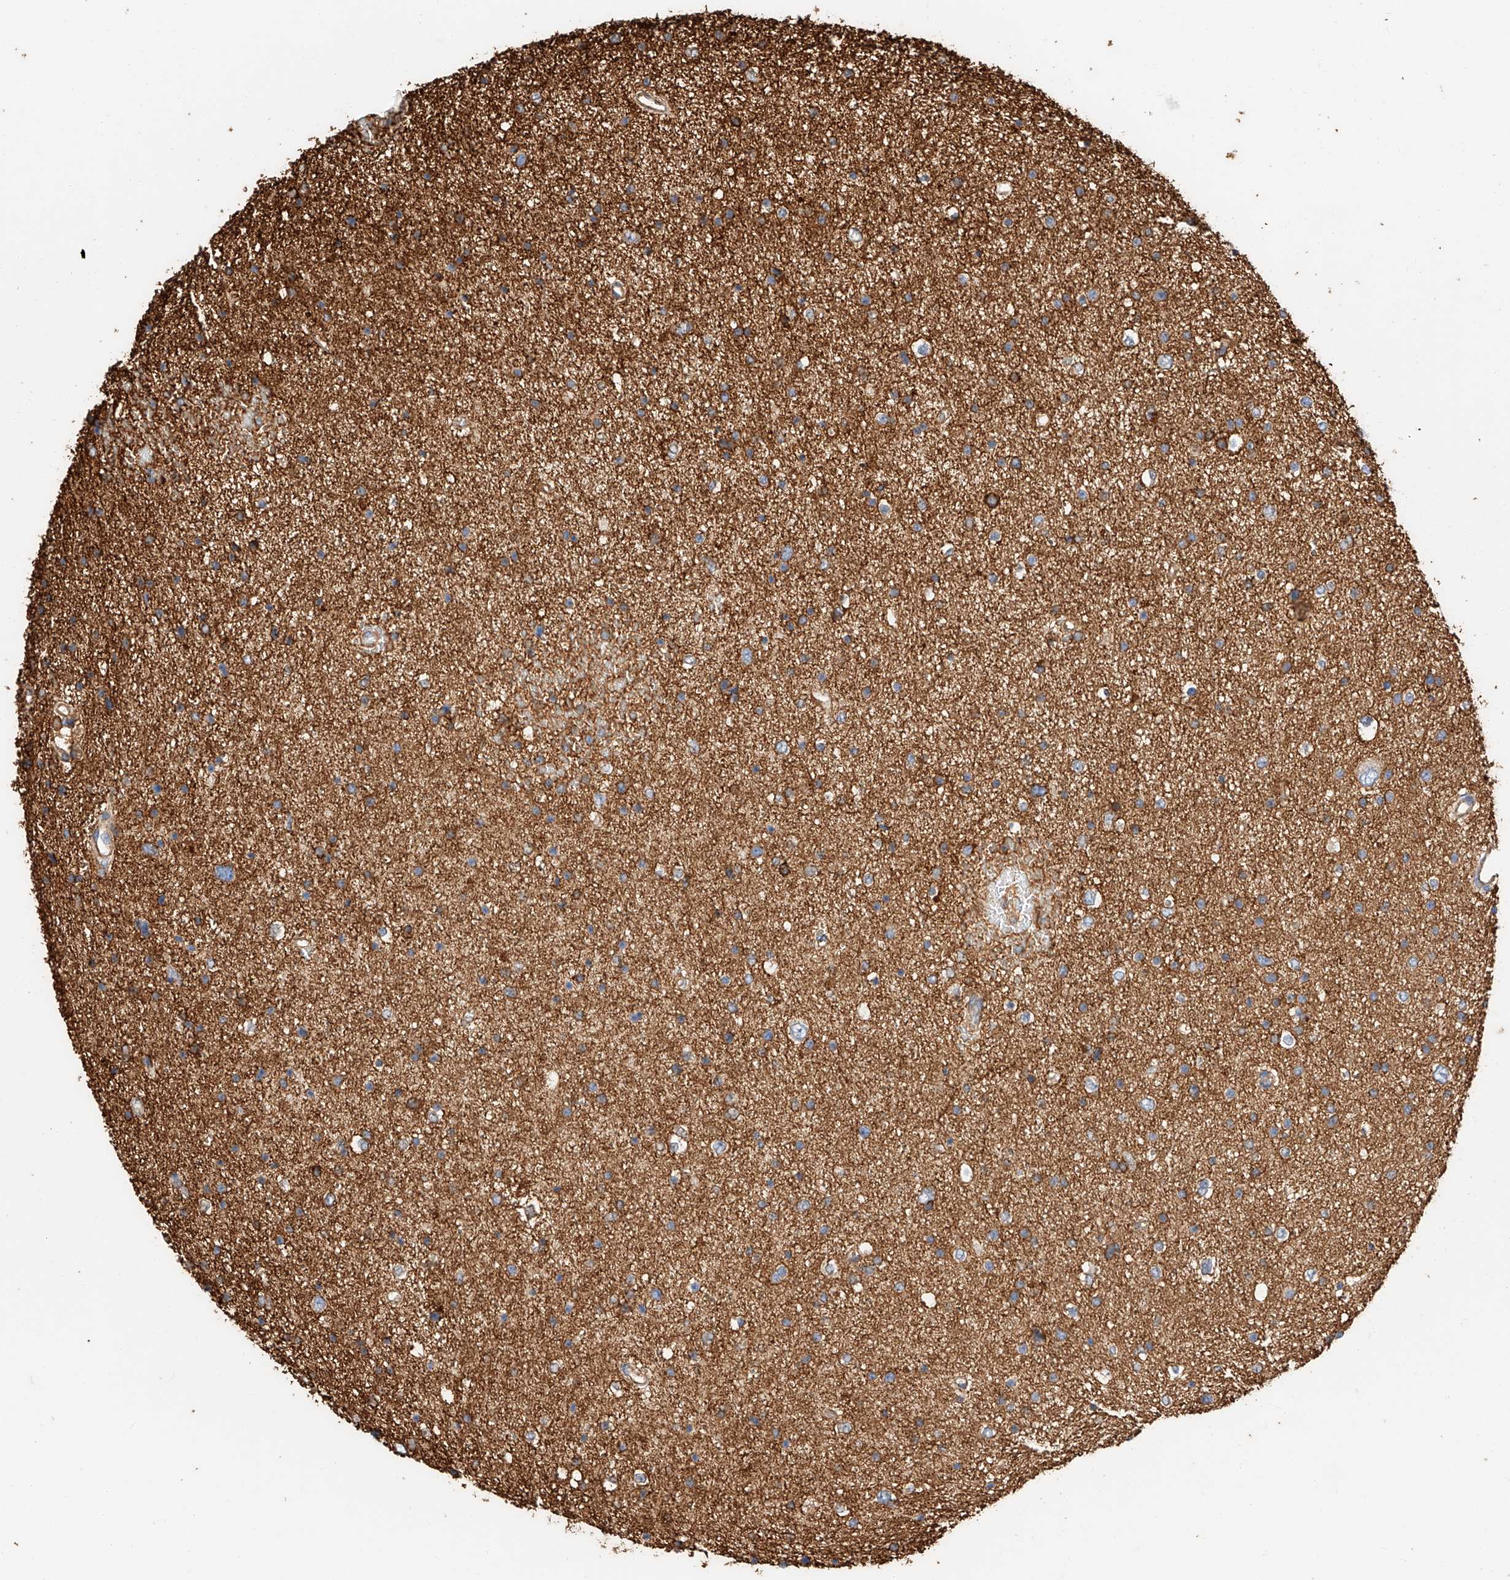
{"staining": {"intensity": "moderate", "quantity": ">75%", "location": "cytoplasmic/membranous"}, "tissue": "glioma", "cell_type": "Tumor cells", "image_type": "cancer", "snomed": [{"axis": "morphology", "description": "Glioma, malignant, Low grade"}, {"axis": "topography", "description": "Brain"}], "caption": "Glioma was stained to show a protein in brown. There is medium levels of moderate cytoplasmic/membranous expression in about >75% of tumor cells. The staining was performed using DAB to visualize the protein expression in brown, while the nuclei were stained in blue with hematoxylin (Magnification: 20x).", "gene": "HAUS4", "patient": {"sex": "female", "age": 37}}